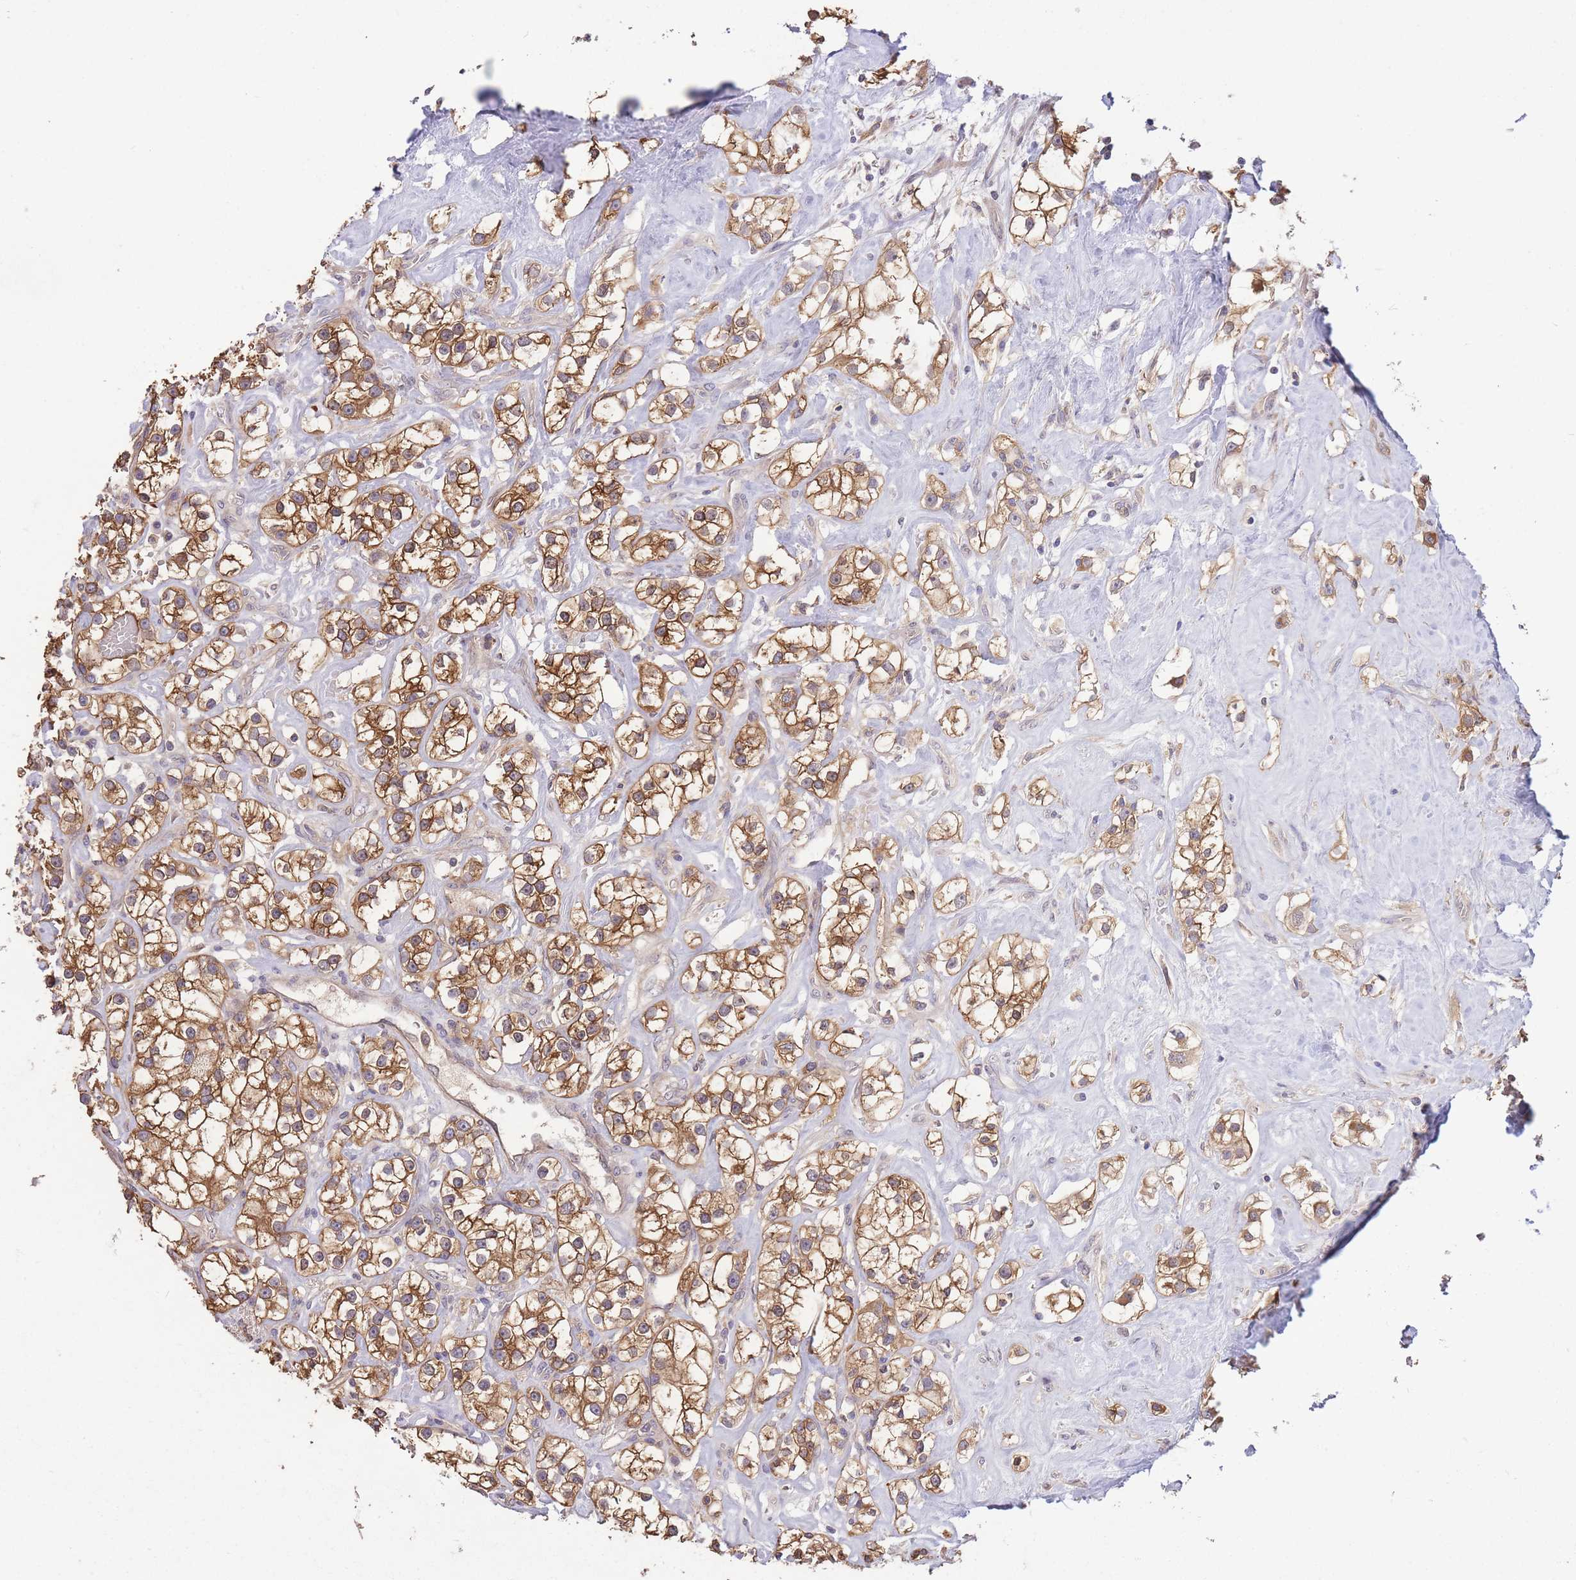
{"staining": {"intensity": "moderate", "quantity": ">75%", "location": "cytoplasmic/membranous"}, "tissue": "renal cancer", "cell_type": "Tumor cells", "image_type": "cancer", "snomed": [{"axis": "morphology", "description": "Adenocarcinoma, NOS"}, {"axis": "topography", "description": "Kidney"}], "caption": "Immunohistochemical staining of adenocarcinoma (renal) shows medium levels of moderate cytoplasmic/membranous positivity in about >75% of tumor cells.", "gene": "ZNF304", "patient": {"sex": "male", "age": 77}}